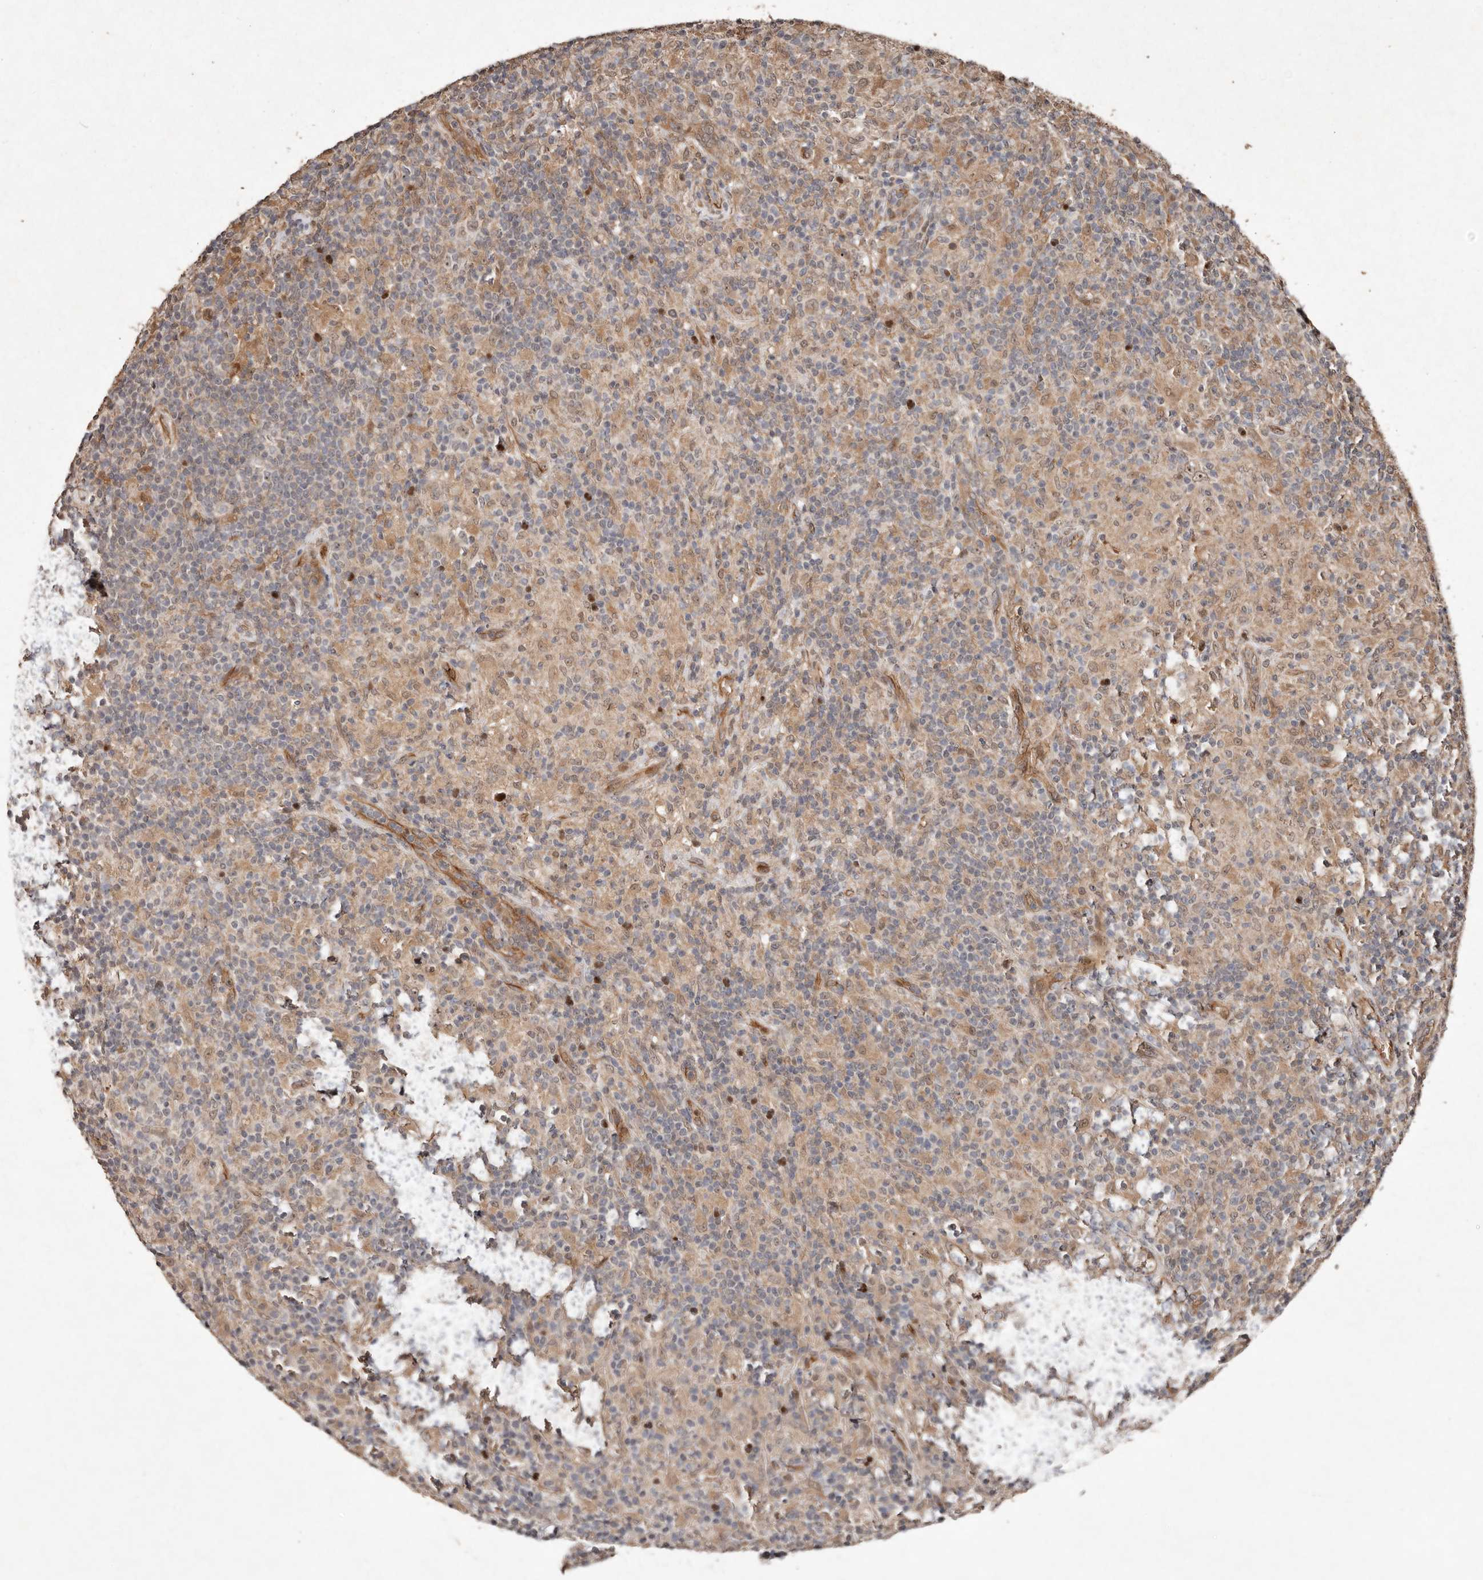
{"staining": {"intensity": "moderate", "quantity": ">75%", "location": "nuclear"}, "tissue": "lymphoma", "cell_type": "Tumor cells", "image_type": "cancer", "snomed": [{"axis": "morphology", "description": "Hodgkin's disease, NOS"}, {"axis": "topography", "description": "Lymph node"}], "caption": "Hodgkin's disease stained for a protein exhibits moderate nuclear positivity in tumor cells.", "gene": "DIP2C", "patient": {"sex": "male", "age": 70}}